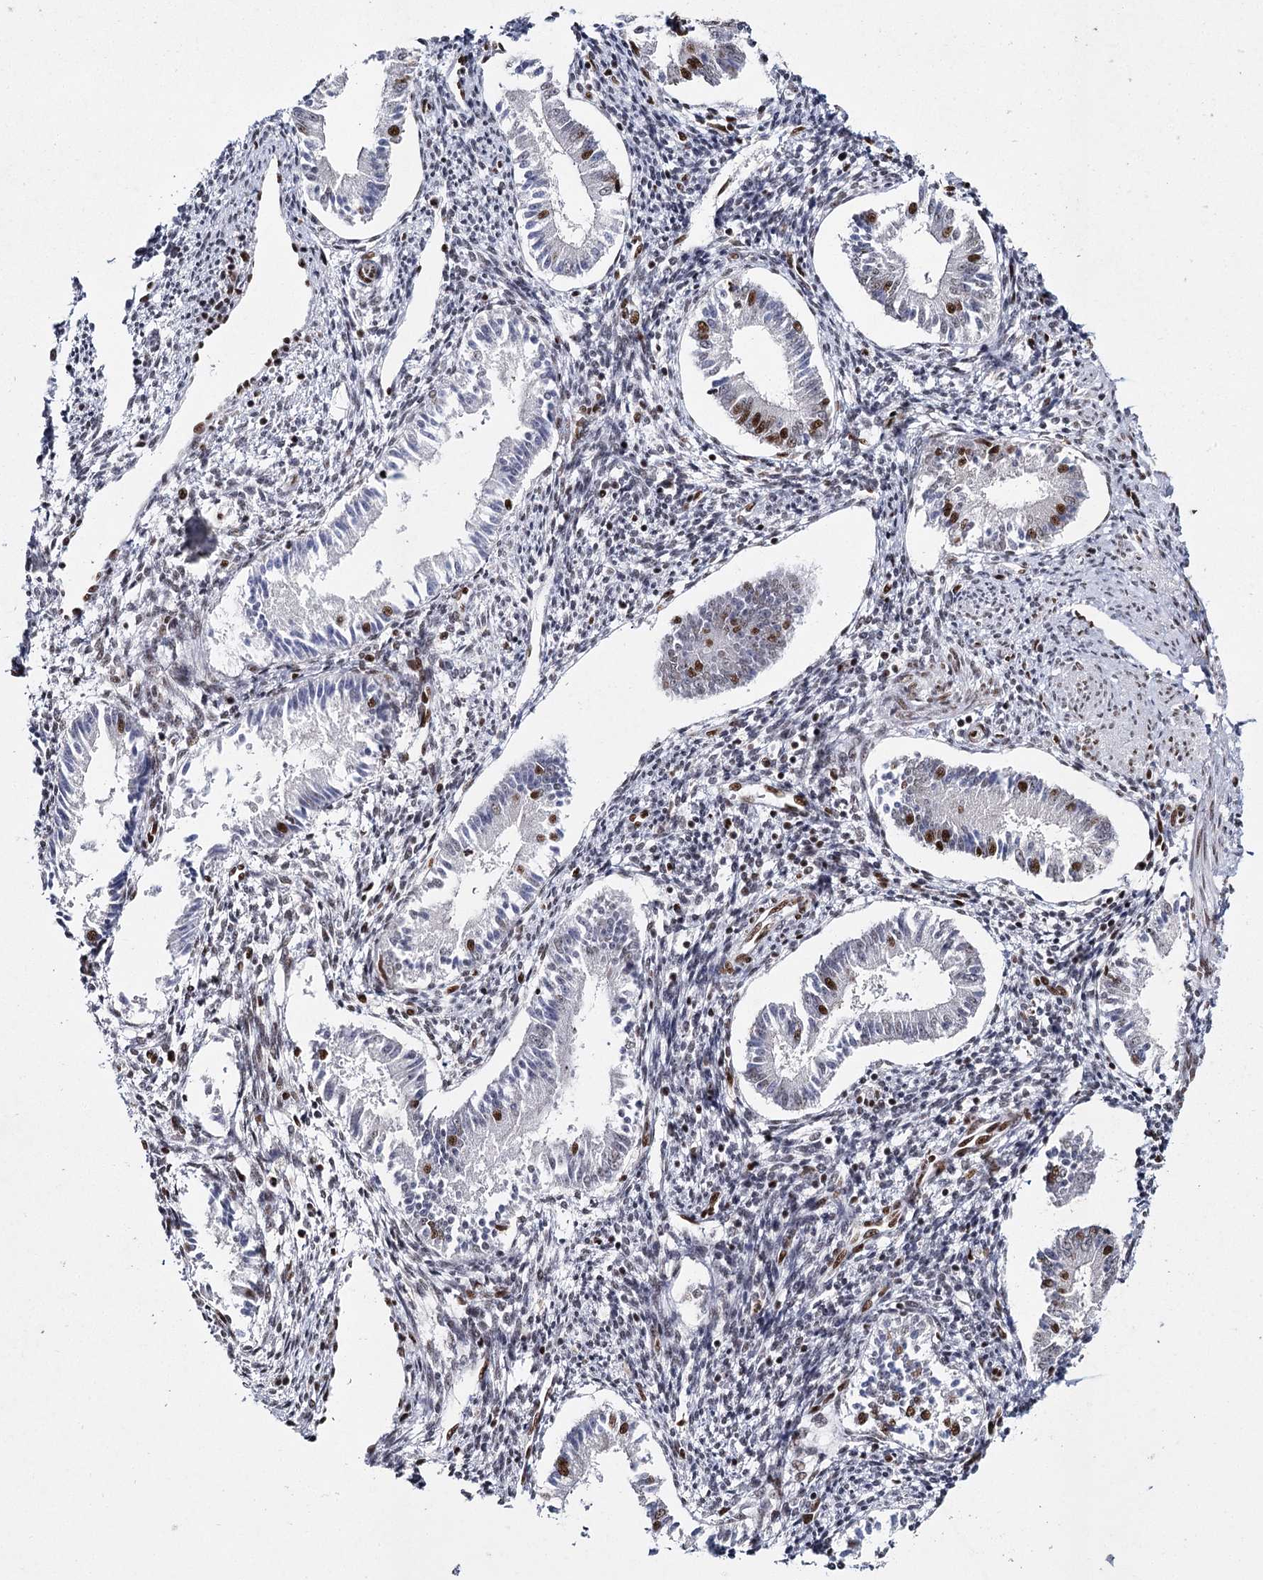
{"staining": {"intensity": "moderate", "quantity": "25%-75%", "location": "nuclear"}, "tissue": "endometrium", "cell_type": "Cells in endometrial stroma", "image_type": "normal", "snomed": [{"axis": "morphology", "description": "Normal tissue, NOS"}, {"axis": "topography", "description": "Uterus"}, {"axis": "topography", "description": "Endometrium"}], "caption": "A high-resolution micrograph shows immunohistochemistry staining of unremarkable endometrium, which displays moderate nuclear expression in about 25%-75% of cells in endometrial stroma. The staining is performed using DAB (3,3'-diaminobenzidine) brown chromogen to label protein expression. The nuclei are counter-stained blue using hematoxylin.", "gene": "SCAF8", "patient": {"sex": "female", "age": 48}}